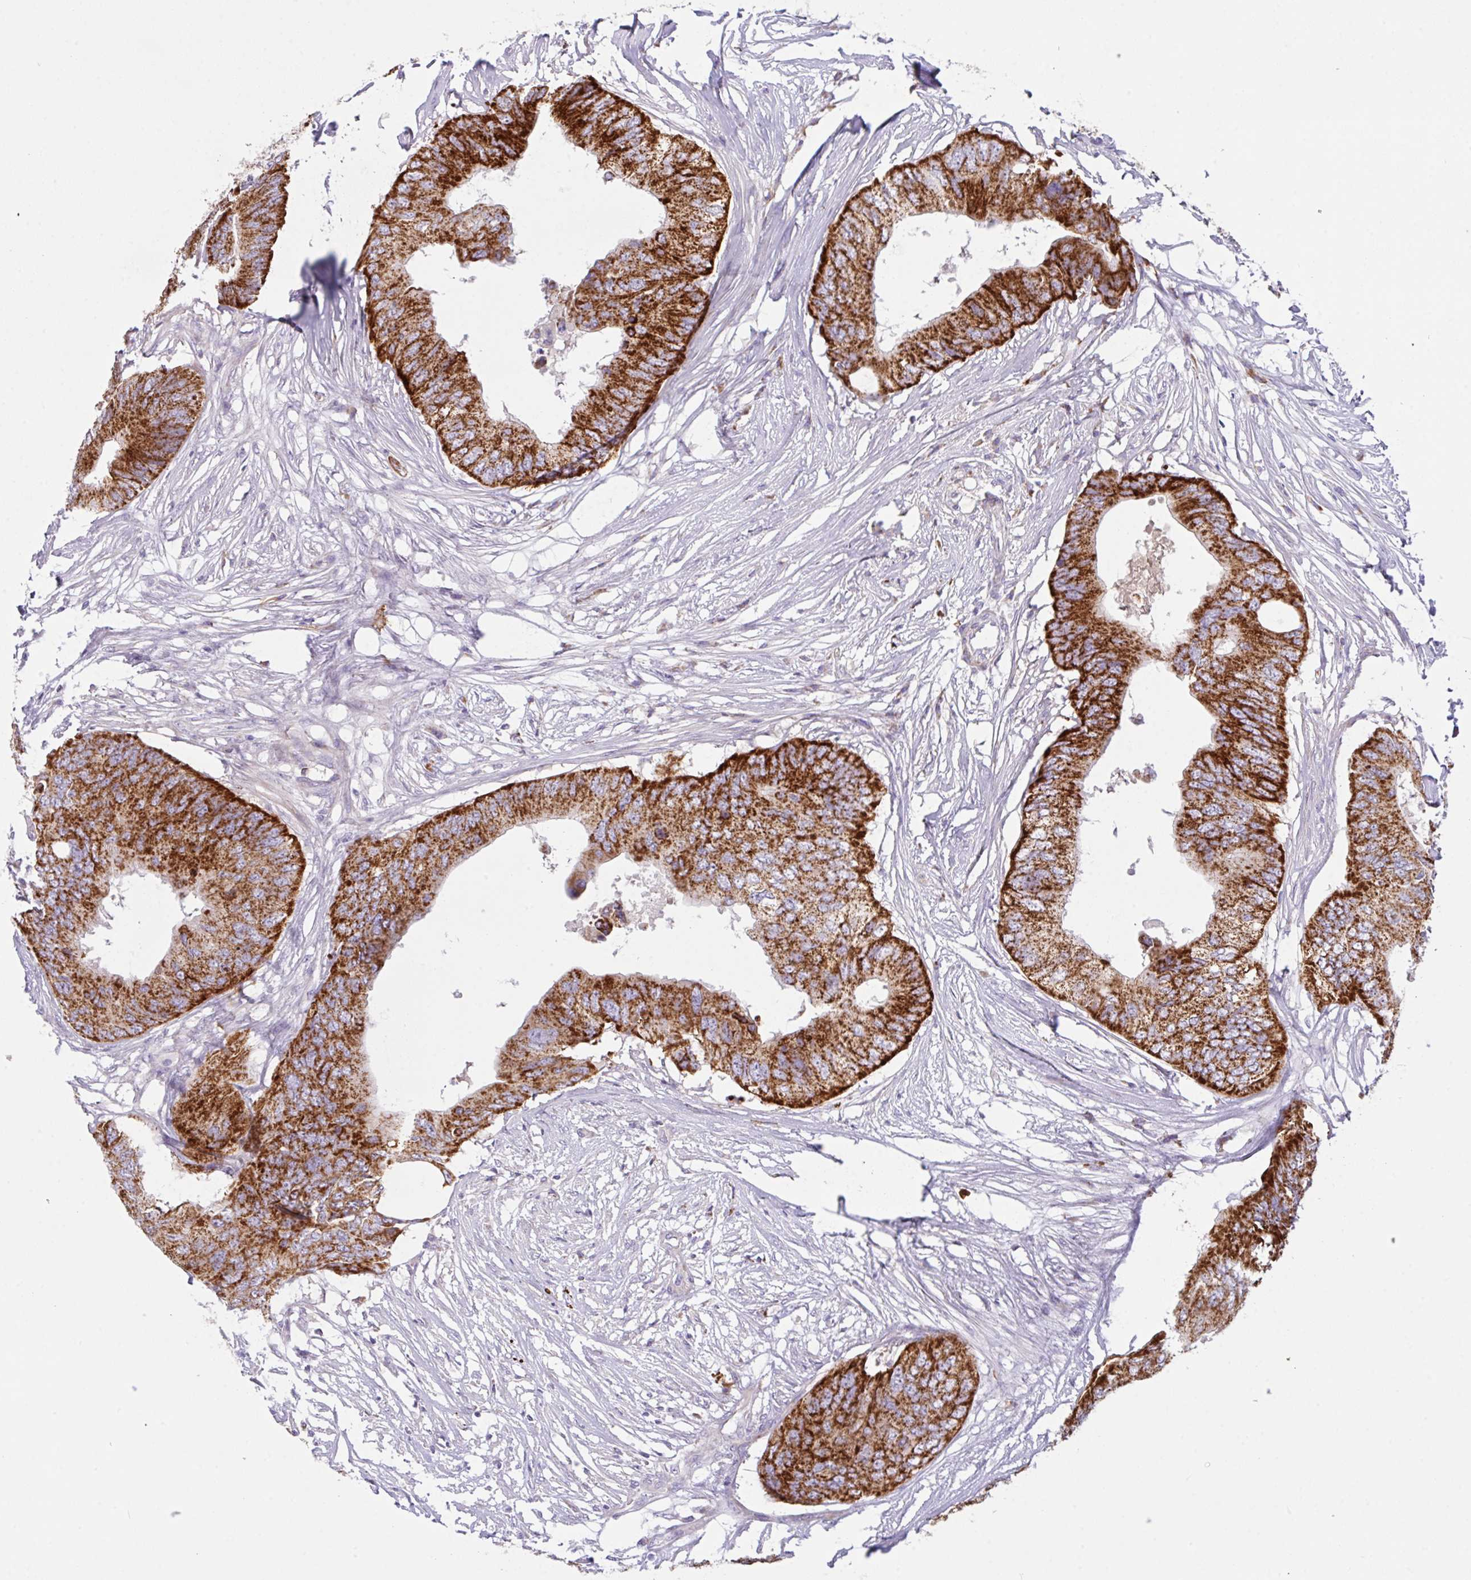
{"staining": {"intensity": "strong", "quantity": ">75%", "location": "cytoplasmic/membranous"}, "tissue": "colorectal cancer", "cell_type": "Tumor cells", "image_type": "cancer", "snomed": [{"axis": "morphology", "description": "Adenocarcinoma, NOS"}, {"axis": "topography", "description": "Colon"}], "caption": "Strong cytoplasmic/membranous protein expression is seen in approximately >75% of tumor cells in colorectal cancer (adenocarcinoma). The staining is performed using DAB (3,3'-diaminobenzidine) brown chromogen to label protein expression. The nuclei are counter-stained blue using hematoxylin.", "gene": "CHDH", "patient": {"sex": "male", "age": 71}}